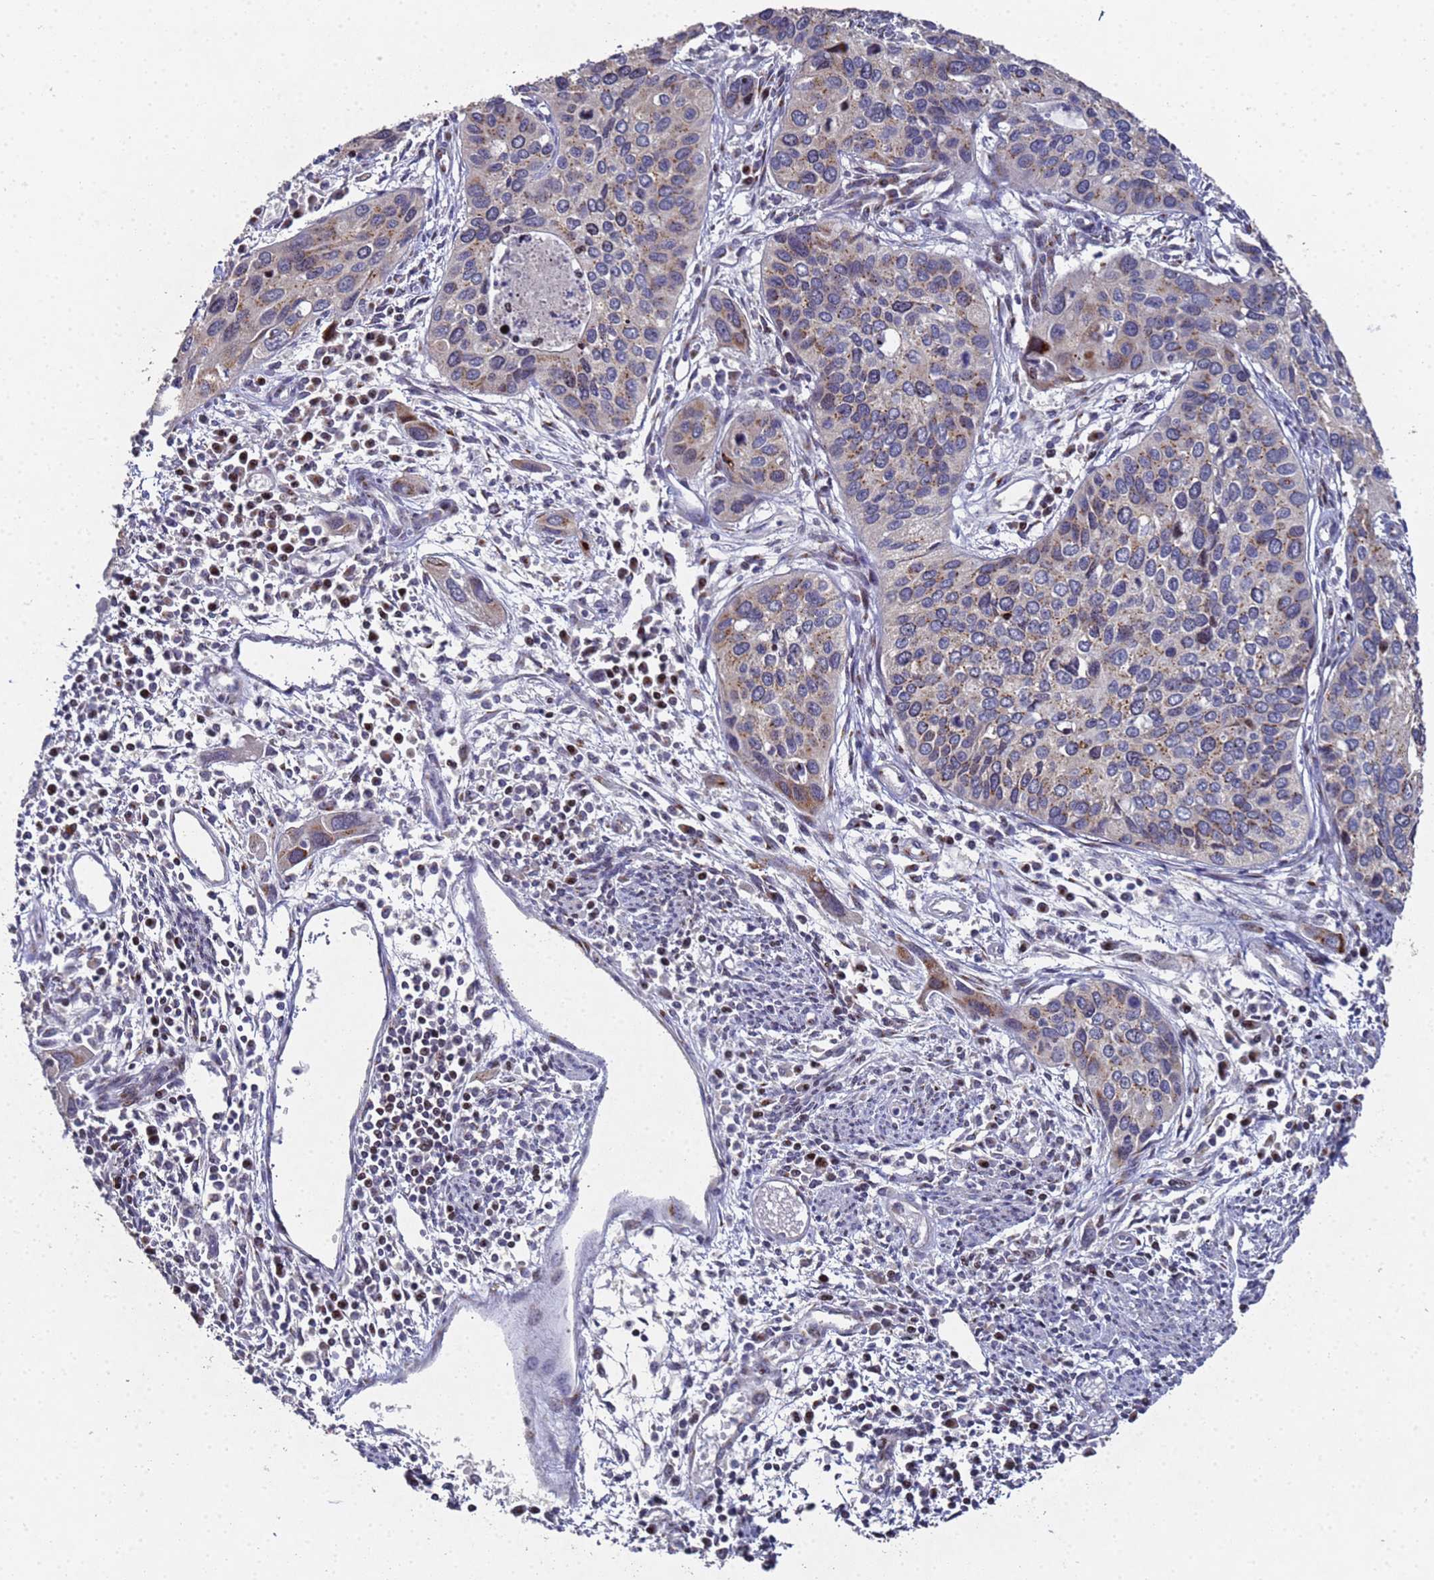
{"staining": {"intensity": "moderate", "quantity": "<25%", "location": "cytoplasmic/membranous"}, "tissue": "cervical cancer", "cell_type": "Tumor cells", "image_type": "cancer", "snomed": [{"axis": "morphology", "description": "Squamous cell carcinoma, NOS"}, {"axis": "topography", "description": "Cervix"}], "caption": "Approximately <25% of tumor cells in human squamous cell carcinoma (cervical) exhibit moderate cytoplasmic/membranous protein expression as visualized by brown immunohistochemical staining.", "gene": "NSUN6", "patient": {"sex": "female", "age": 55}}